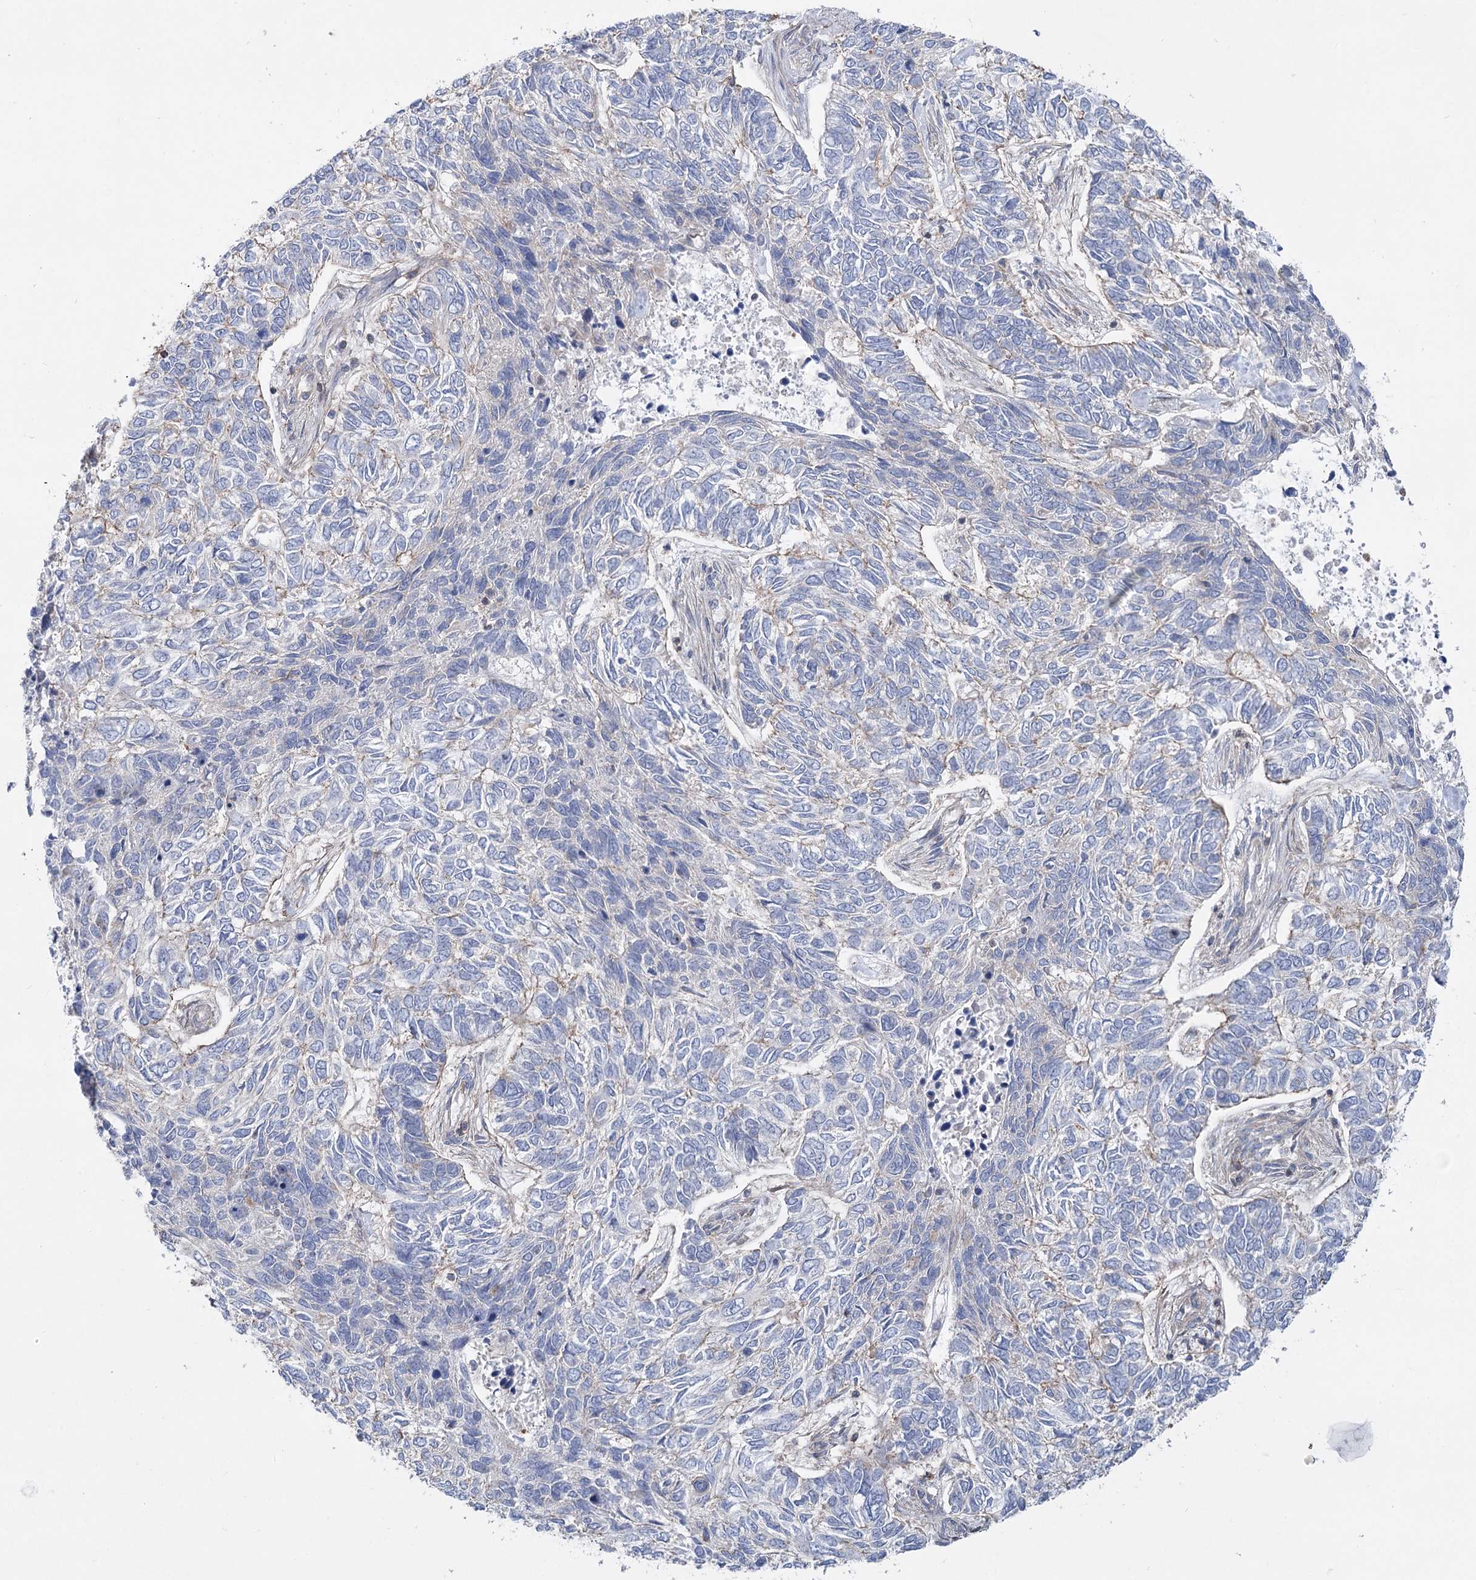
{"staining": {"intensity": "negative", "quantity": "none", "location": "none"}, "tissue": "skin cancer", "cell_type": "Tumor cells", "image_type": "cancer", "snomed": [{"axis": "morphology", "description": "Basal cell carcinoma"}, {"axis": "topography", "description": "Skin"}], "caption": "Immunohistochemistry (IHC) of skin cancer (basal cell carcinoma) displays no positivity in tumor cells.", "gene": "LARP1B", "patient": {"sex": "female", "age": 65}}